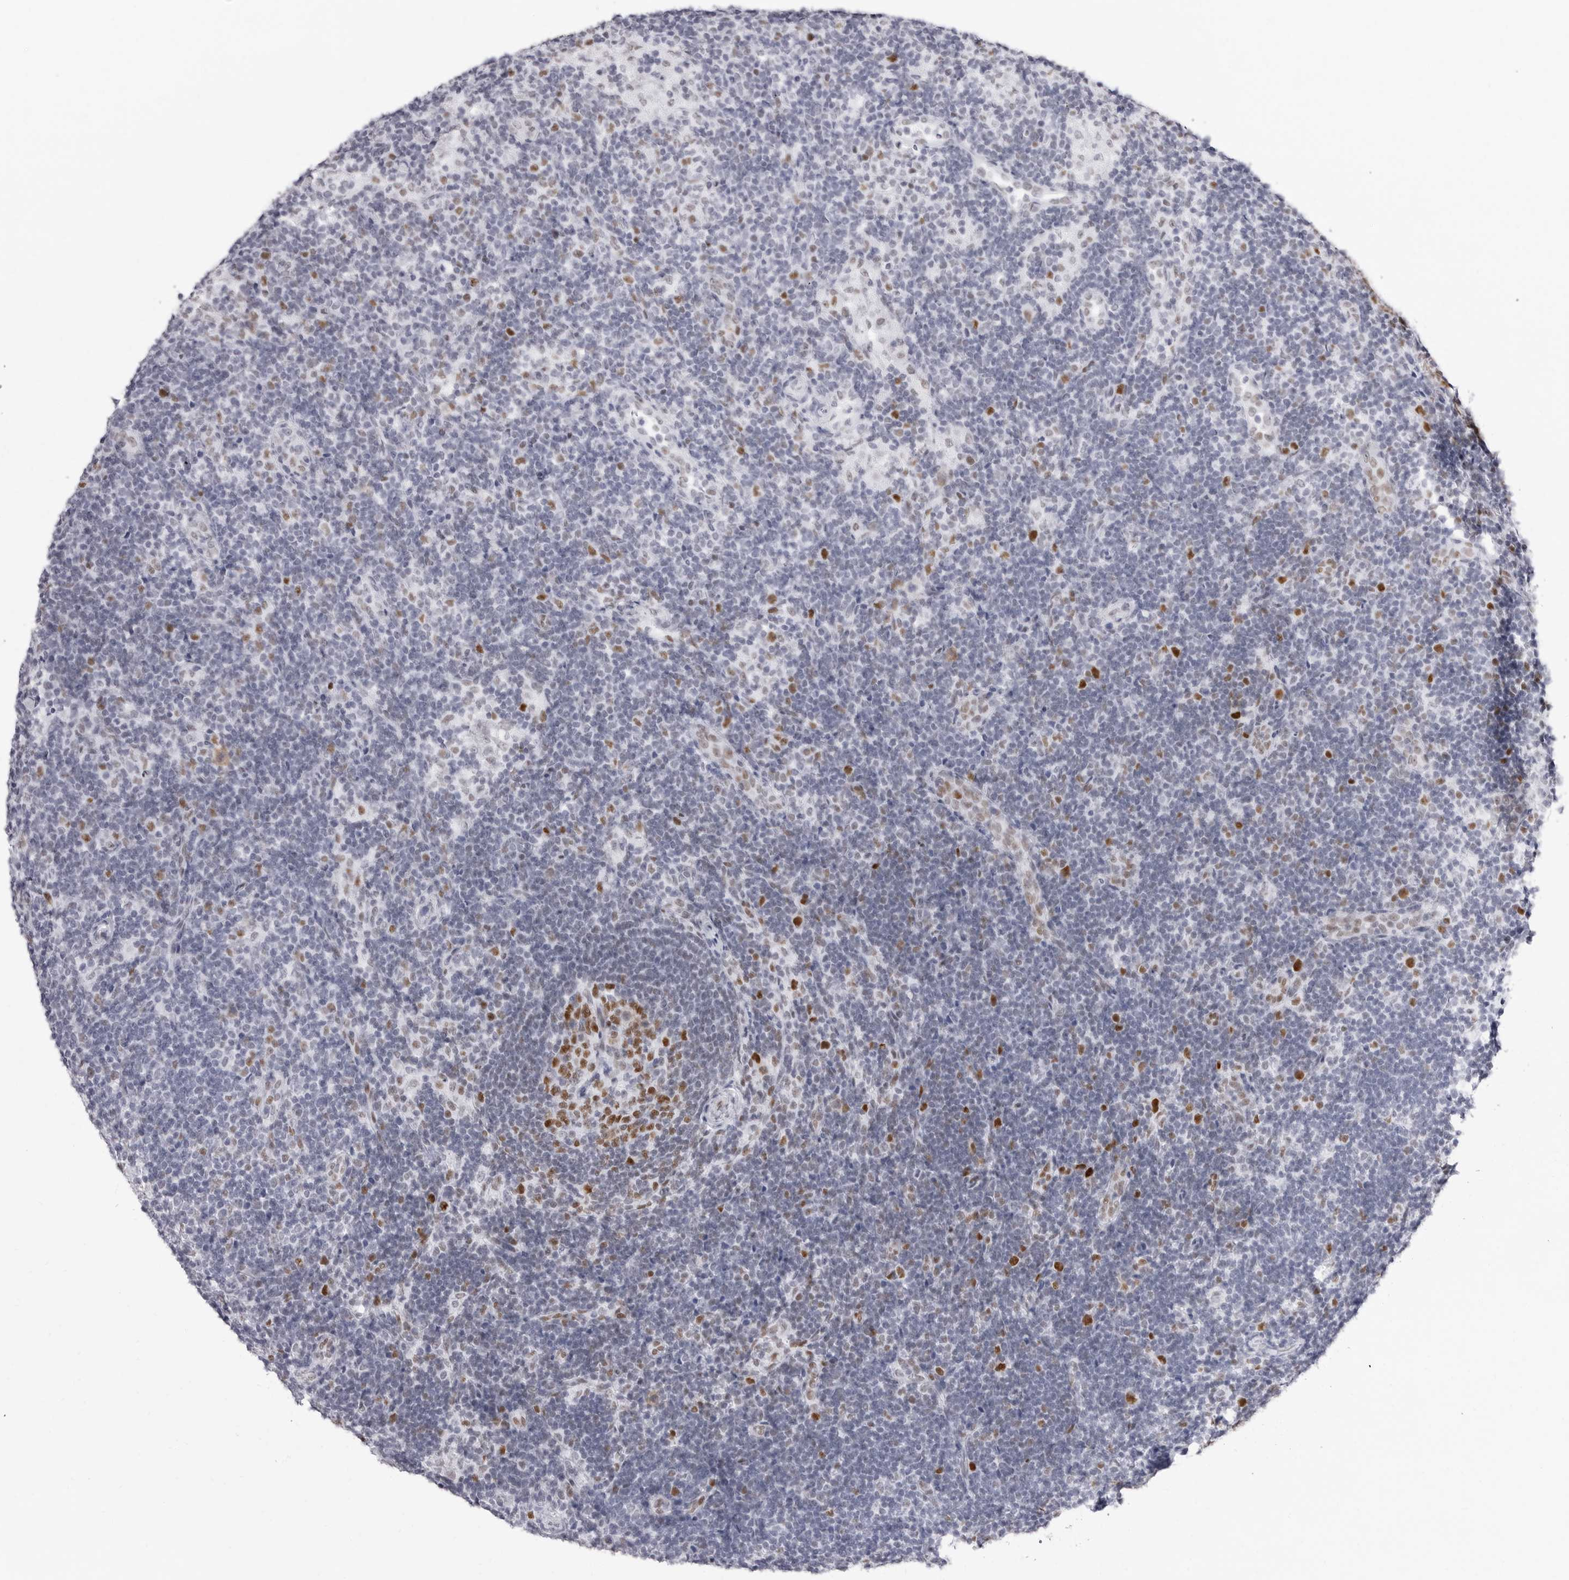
{"staining": {"intensity": "moderate", "quantity": ">75%", "location": "nuclear"}, "tissue": "lymph node", "cell_type": "Germinal center cells", "image_type": "normal", "snomed": [{"axis": "morphology", "description": "Normal tissue, NOS"}, {"axis": "topography", "description": "Lymph node"}], "caption": "Protein staining displays moderate nuclear expression in approximately >75% of germinal center cells in benign lymph node. (DAB = brown stain, brightfield microscopy at high magnification).", "gene": "NASP", "patient": {"sex": "female", "age": 22}}